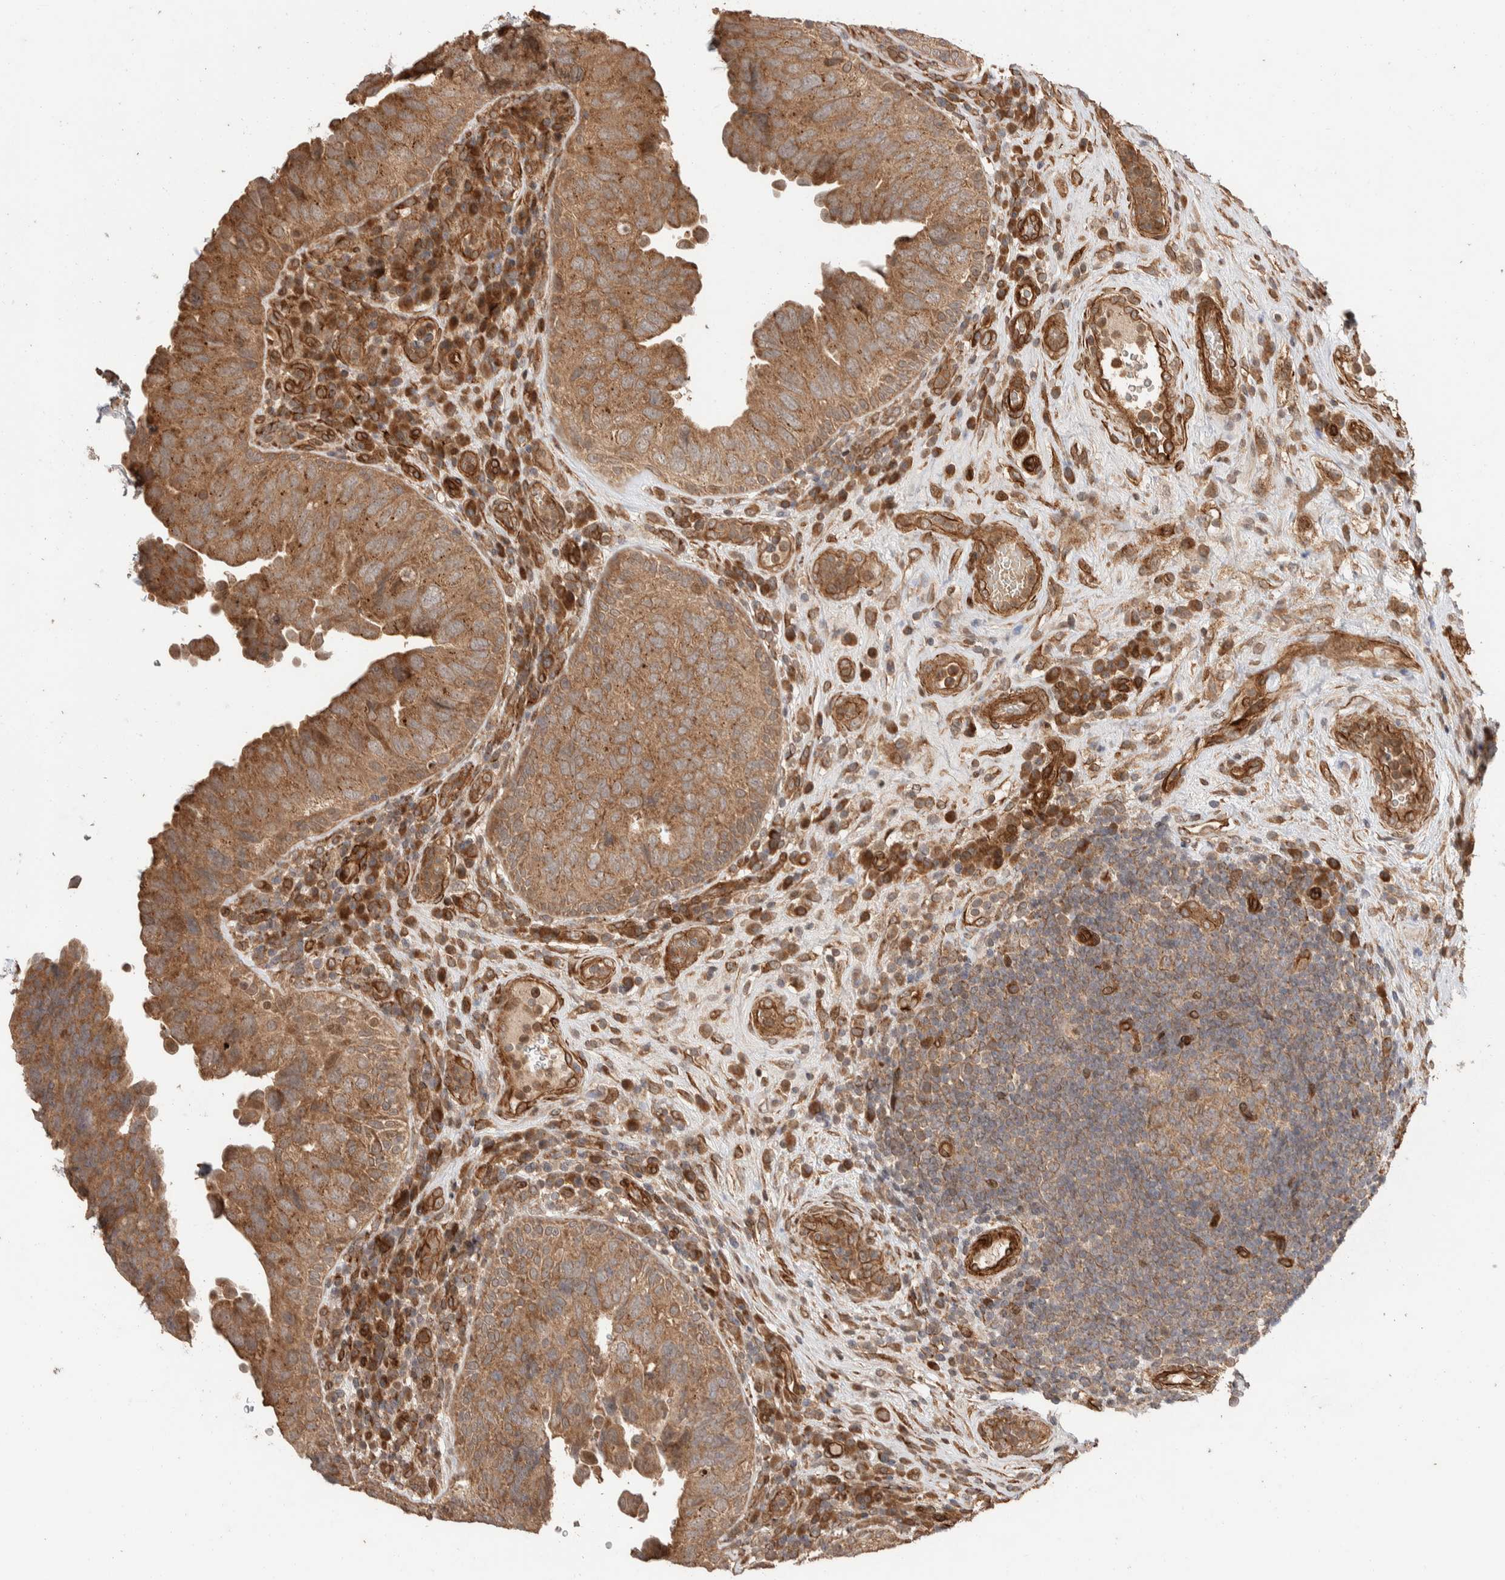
{"staining": {"intensity": "moderate", "quantity": ">75%", "location": "cytoplasmic/membranous"}, "tissue": "urothelial cancer", "cell_type": "Tumor cells", "image_type": "cancer", "snomed": [{"axis": "morphology", "description": "Urothelial carcinoma, High grade"}, {"axis": "topography", "description": "Urinary bladder"}], "caption": "Immunohistochemistry (IHC) histopathology image of neoplastic tissue: human urothelial carcinoma (high-grade) stained using immunohistochemistry (IHC) shows medium levels of moderate protein expression localized specifically in the cytoplasmic/membranous of tumor cells, appearing as a cytoplasmic/membranous brown color.", "gene": "ERC1", "patient": {"sex": "female", "age": 82}}